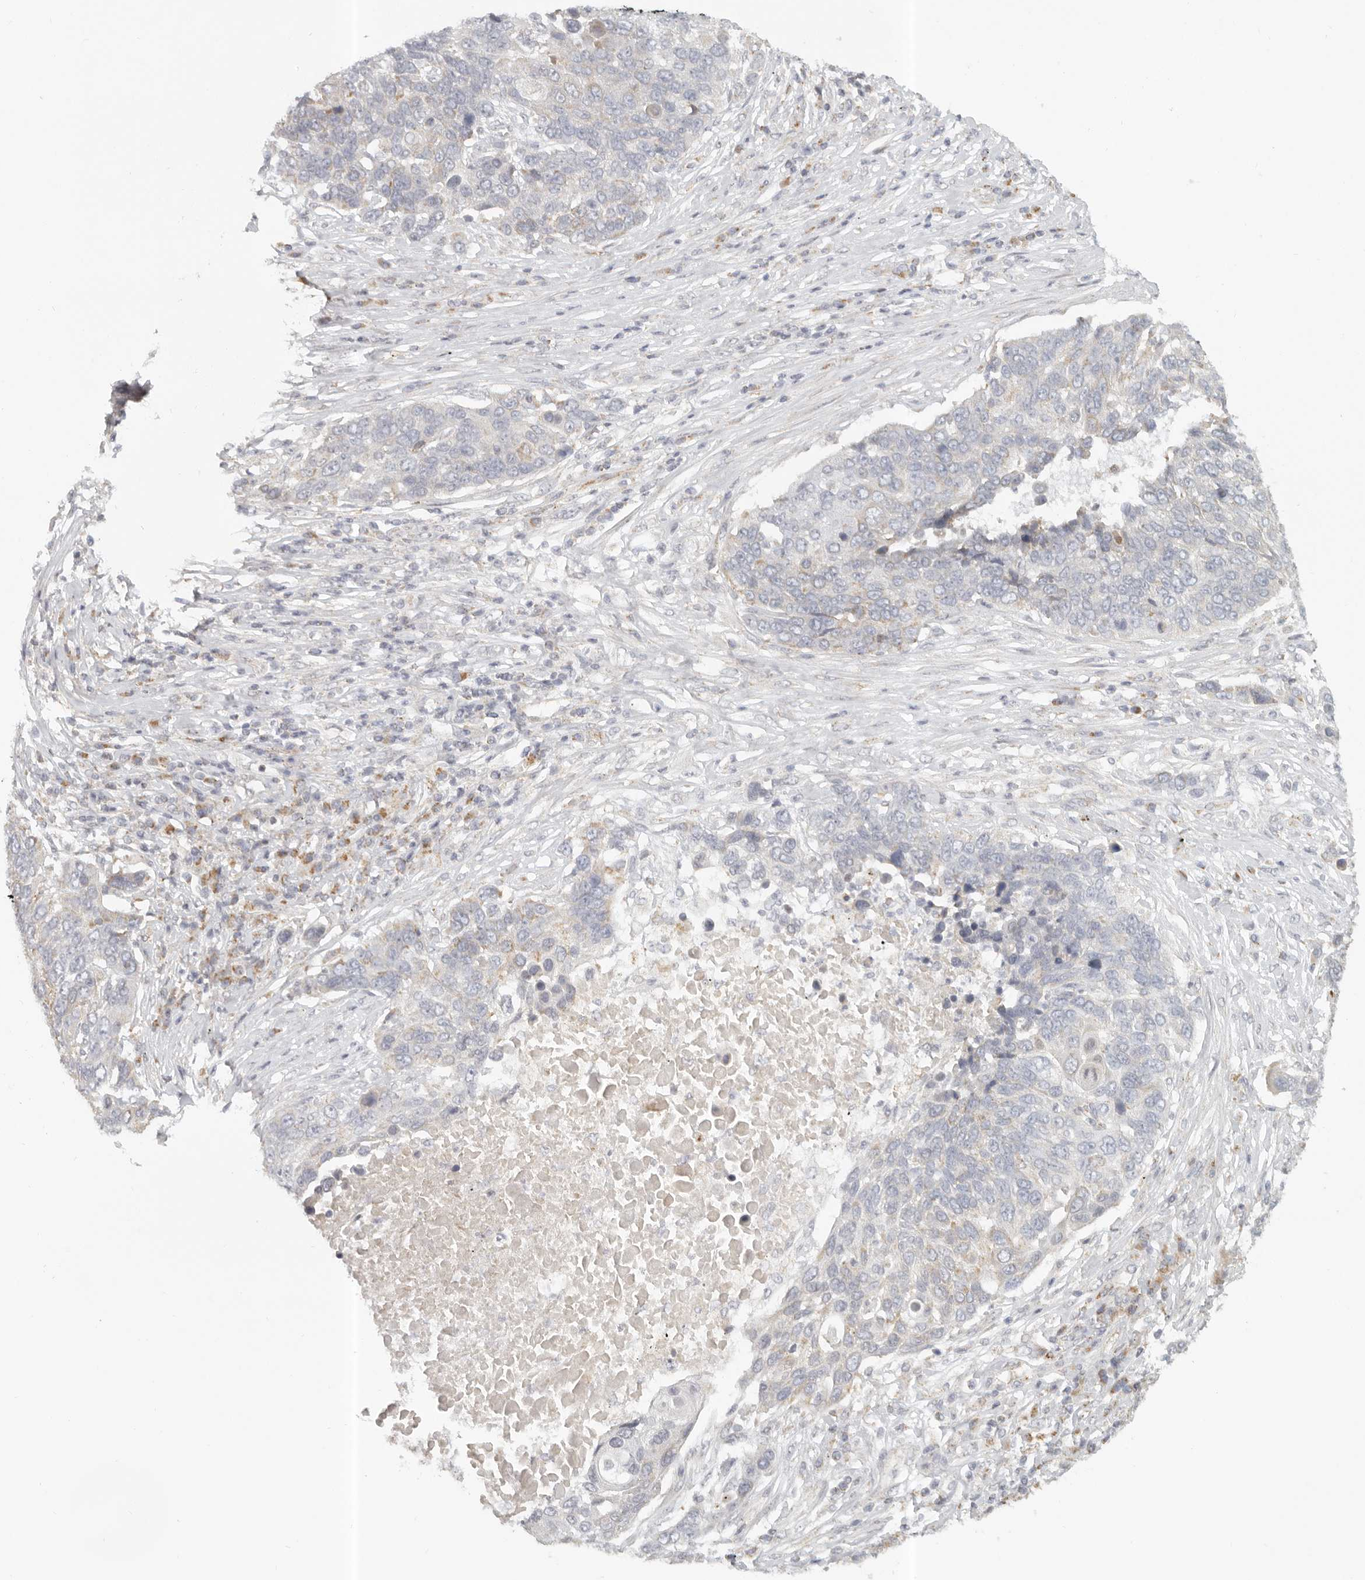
{"staining": {"intensity": "negative", "quantity": "none", "location": "none"}, "tissue": "lung cancer", "cell_type": "Tumor cells", "image_type": "cancer", "snomed": [{"axis": "morphology", "description": "Squamous cell carcinoma, NOS"}, {"axis": "topography", "description": "Lung"}], "caption": "Immunohistochemistry (IHC) histopathology image of neoplastic tissue: lung cancer stained with DAB (3,3'-diaminobenzidine) exhibits no significant protein expression in tumor cells. The staining is performed using DAB brown chromogen with nuclei counter-stained in using hematoxylin.", "gene": "KDF1", "patient": {"sex": "male", "age": 66}}